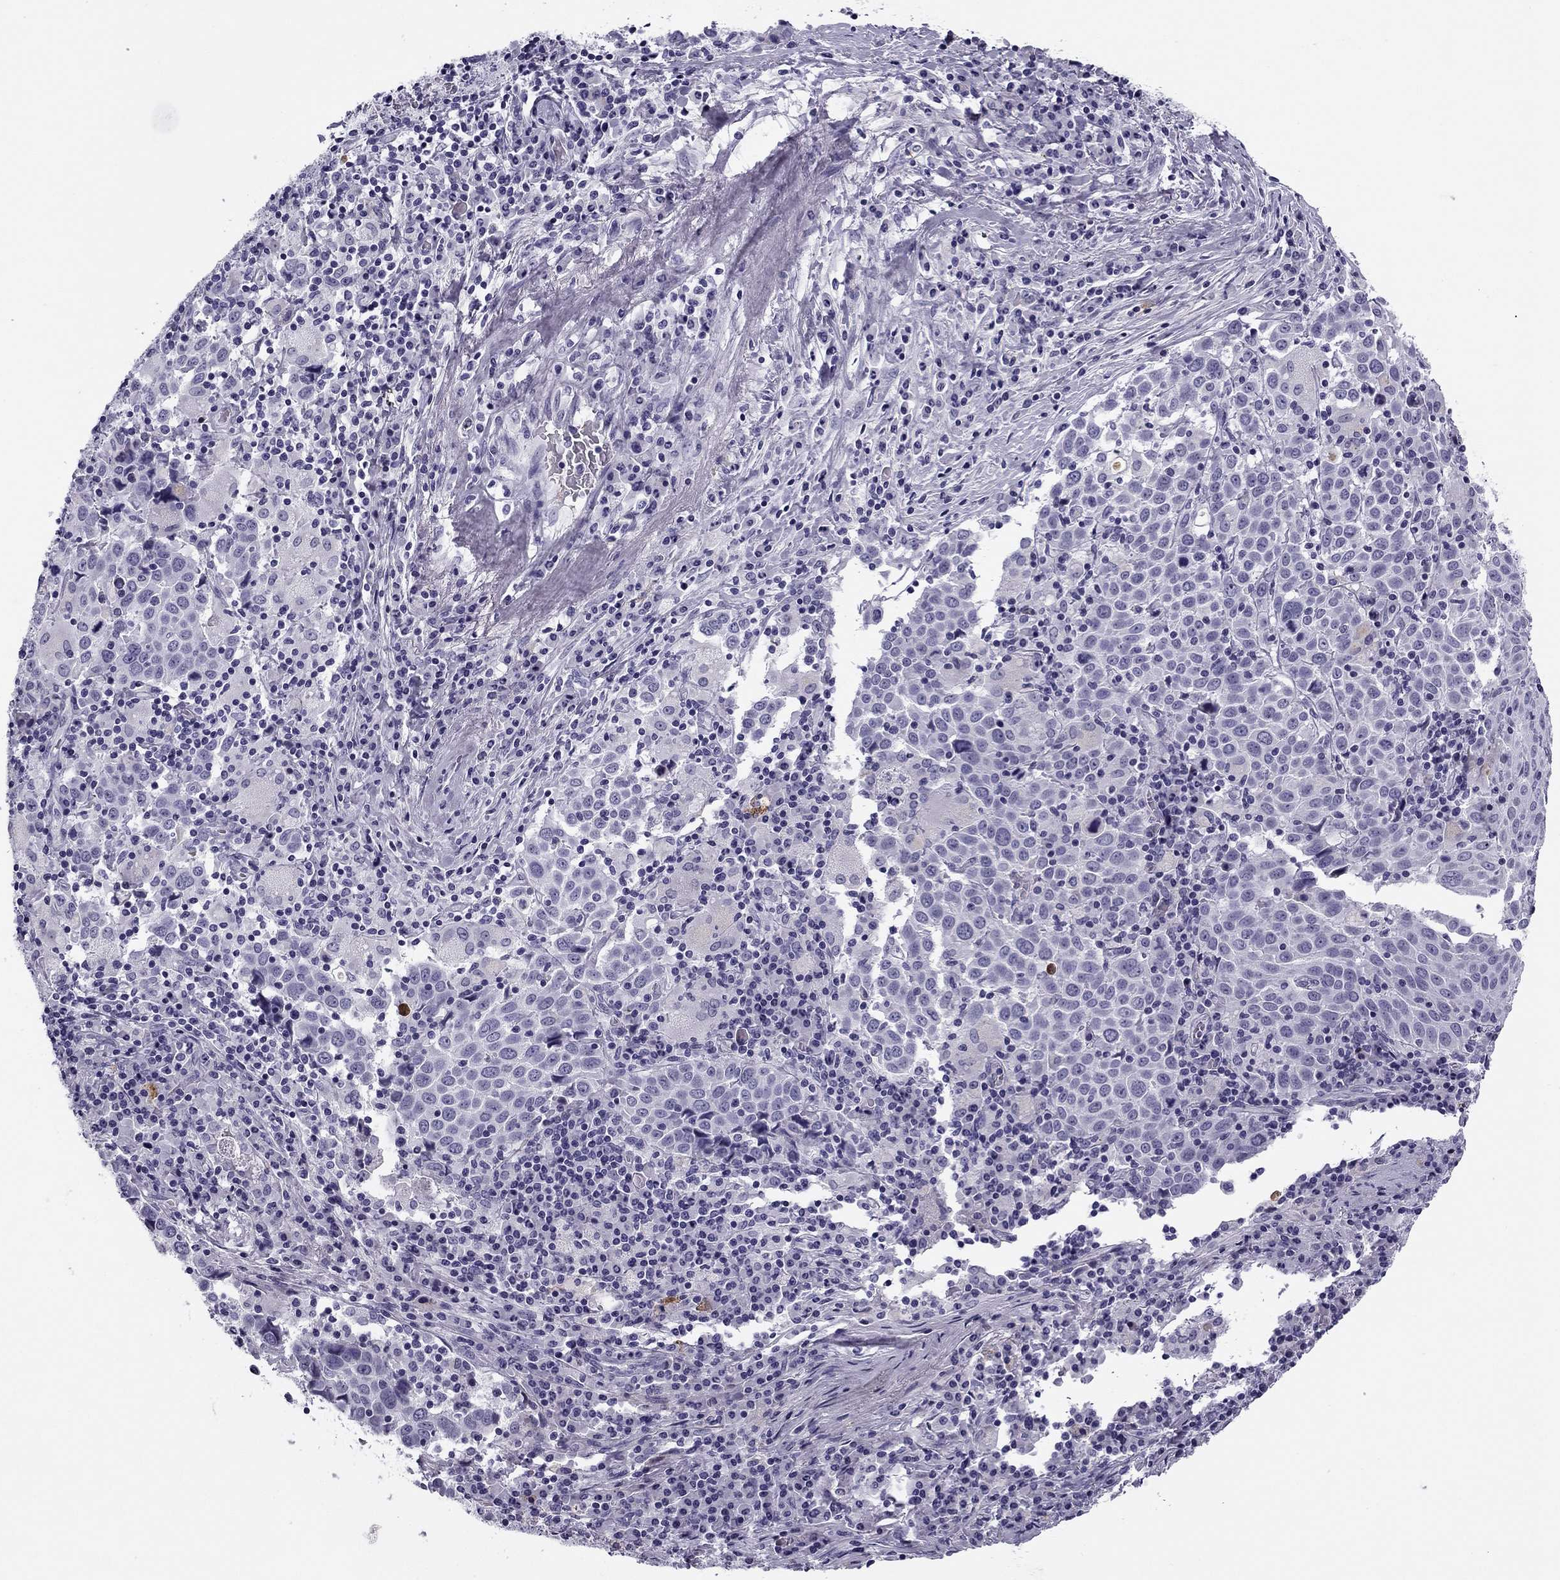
{"staining": {"intensity": "negative", "quantity": "none", "location": "none"}, "tissue": "lung cancer", "cell_type": "Tumor cells", "image_type": "cancer", "snomed": [{"axis": "morphology", "description": "Squamous cell carcinoma, NOS"}, {"axis": "topography", "description": "Lung"}], "caption": "A histopathology image of human lung squamous cell carcinoma is negative for staining in tumor cells.", "gene": "MC5R", "patient": {"sex": "male", "age": 57}}